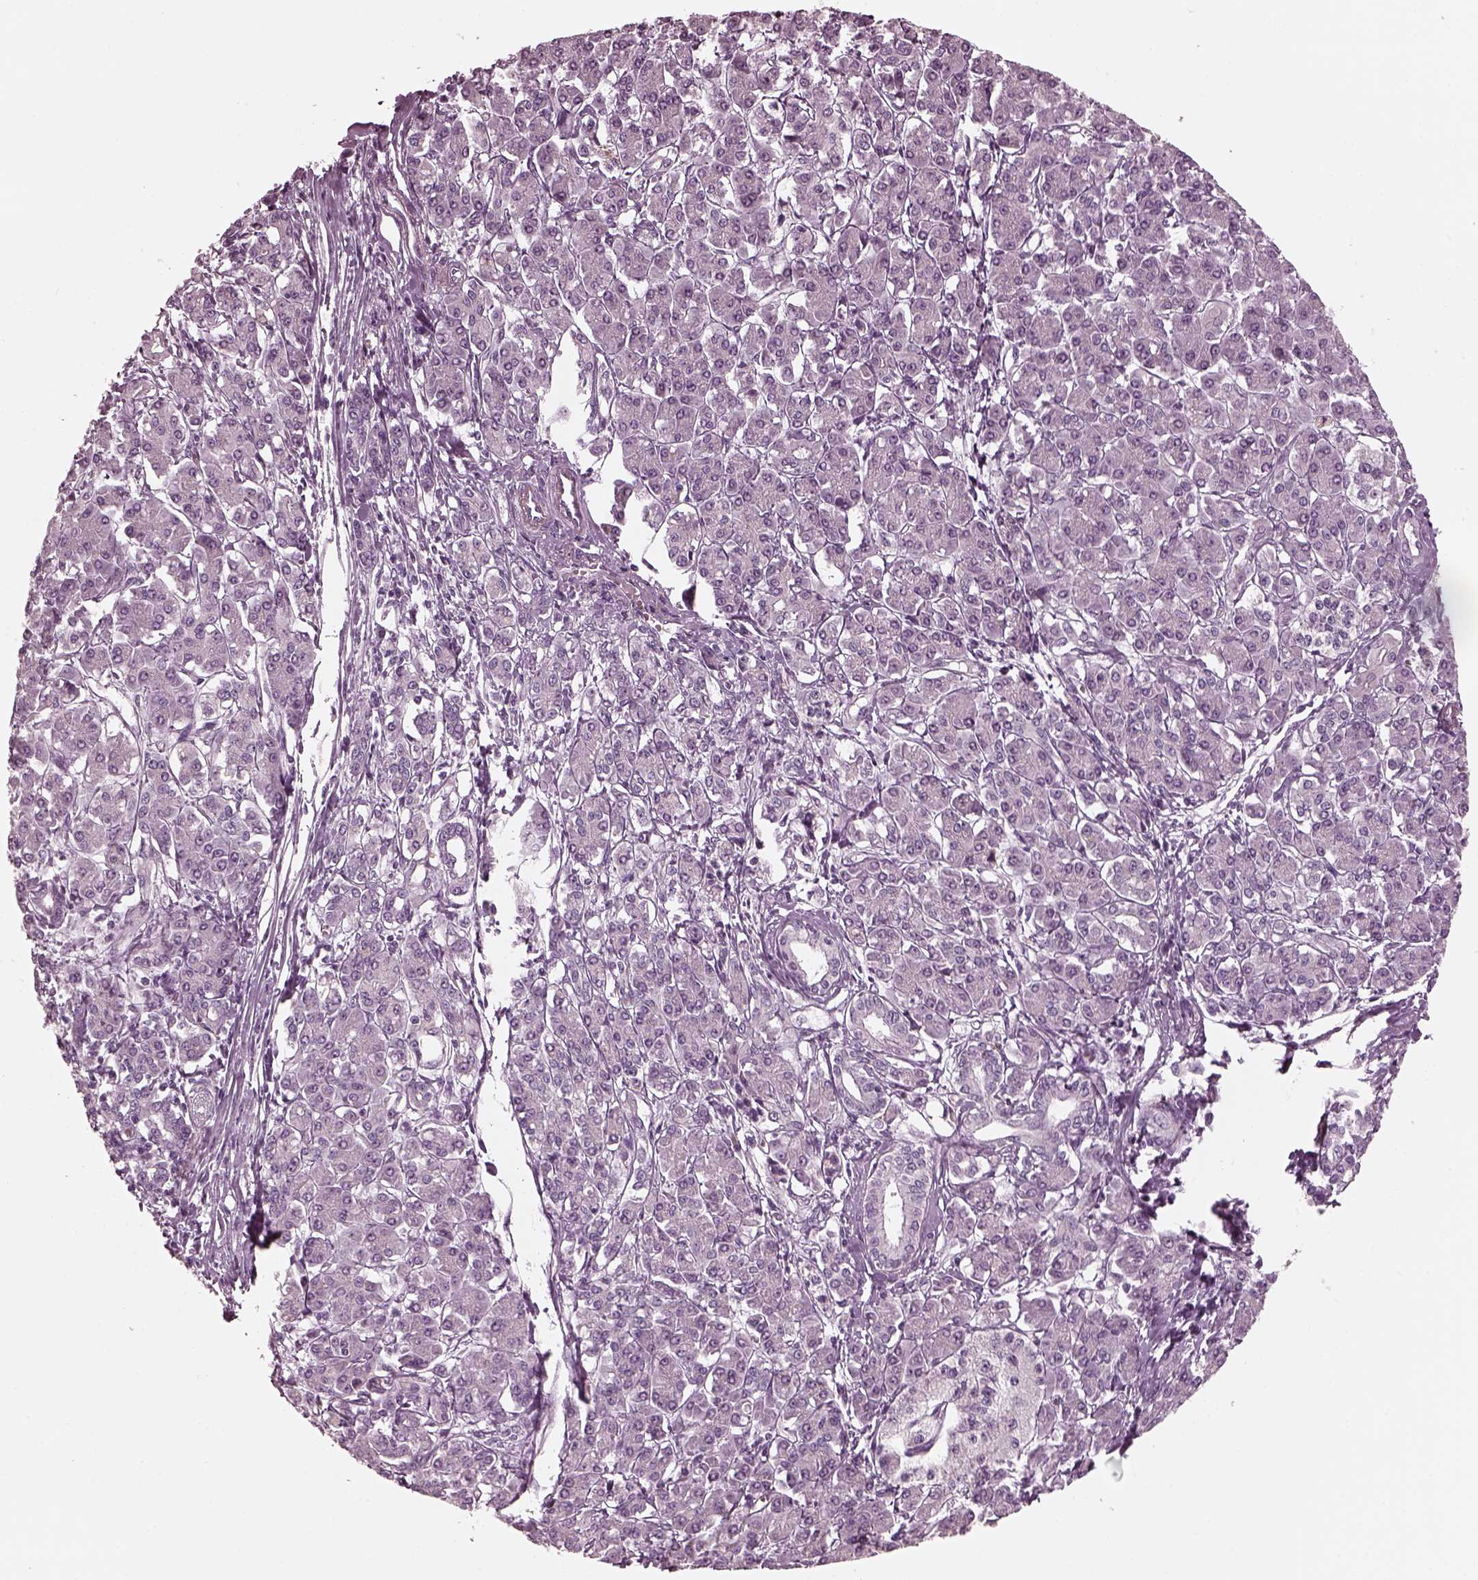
{"staining": {"intensity": "negative", "quantity": "none", "location": "none"}, "tissue": "pancreatic cancer", "cell_type": "Tumor cells", "image_type": "cancer", "snomed": [{"axis": "morphology", "description": "Adenocarcinoma, NOS"}, {"axis": "topography", "description": "Pancreas"}], "caption": "The image shows no significant positivity in tumor cells of adenocarcinoma (pancreatic).", "gene": "KIF6", "patient": {"sex": "female", "age": 68}}